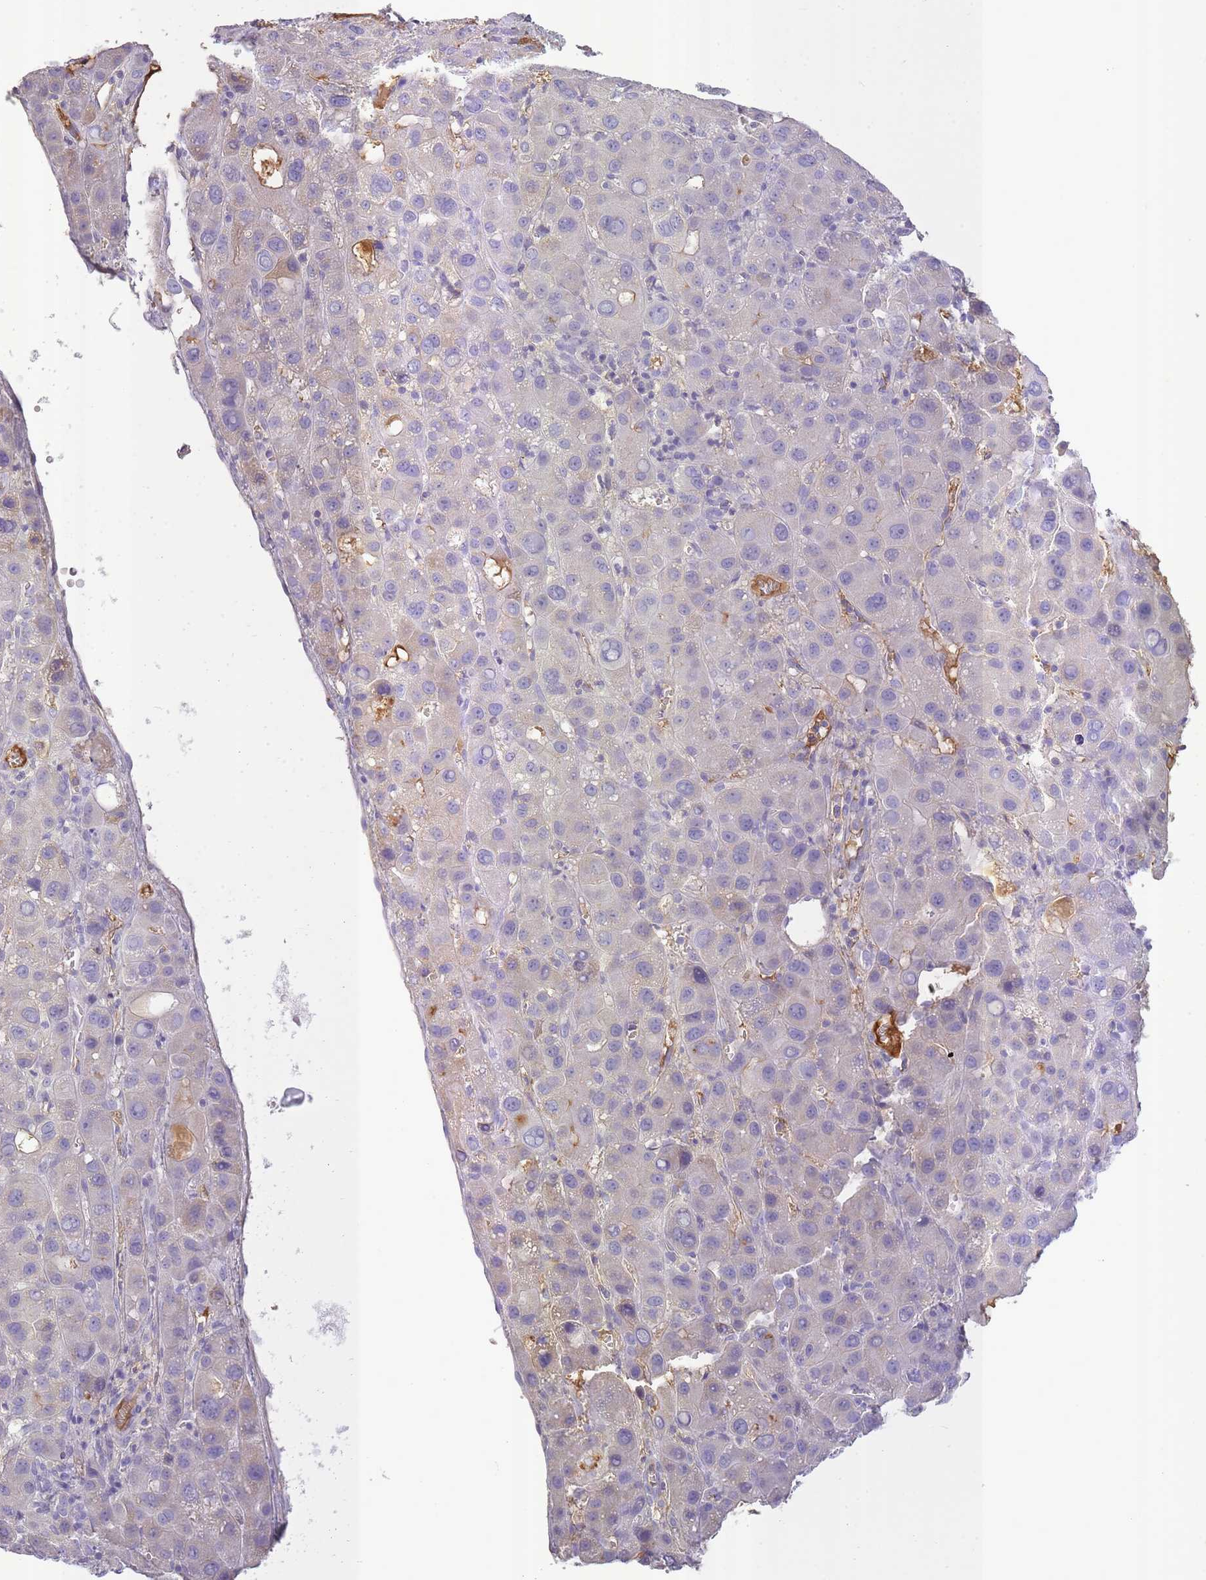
{"staining": {"intensity": "negative", "quantity": "none", "location": "none"}, "tissue": "liver cancer", "cell_type": "Tumor cells", "image_type": "cancer", "snomed": [{"axis": "morphology", "description": "Carcinoma, Hepatocellular, NOS"}, {"axis": "topography", "description": "Liver"}], "caption": "Tumor cells are negative for protein expression in human liver hepatocellular carcinoma.", "gene": "IGKV1D-42", "patient": {"sex": "male", "age": 55}}